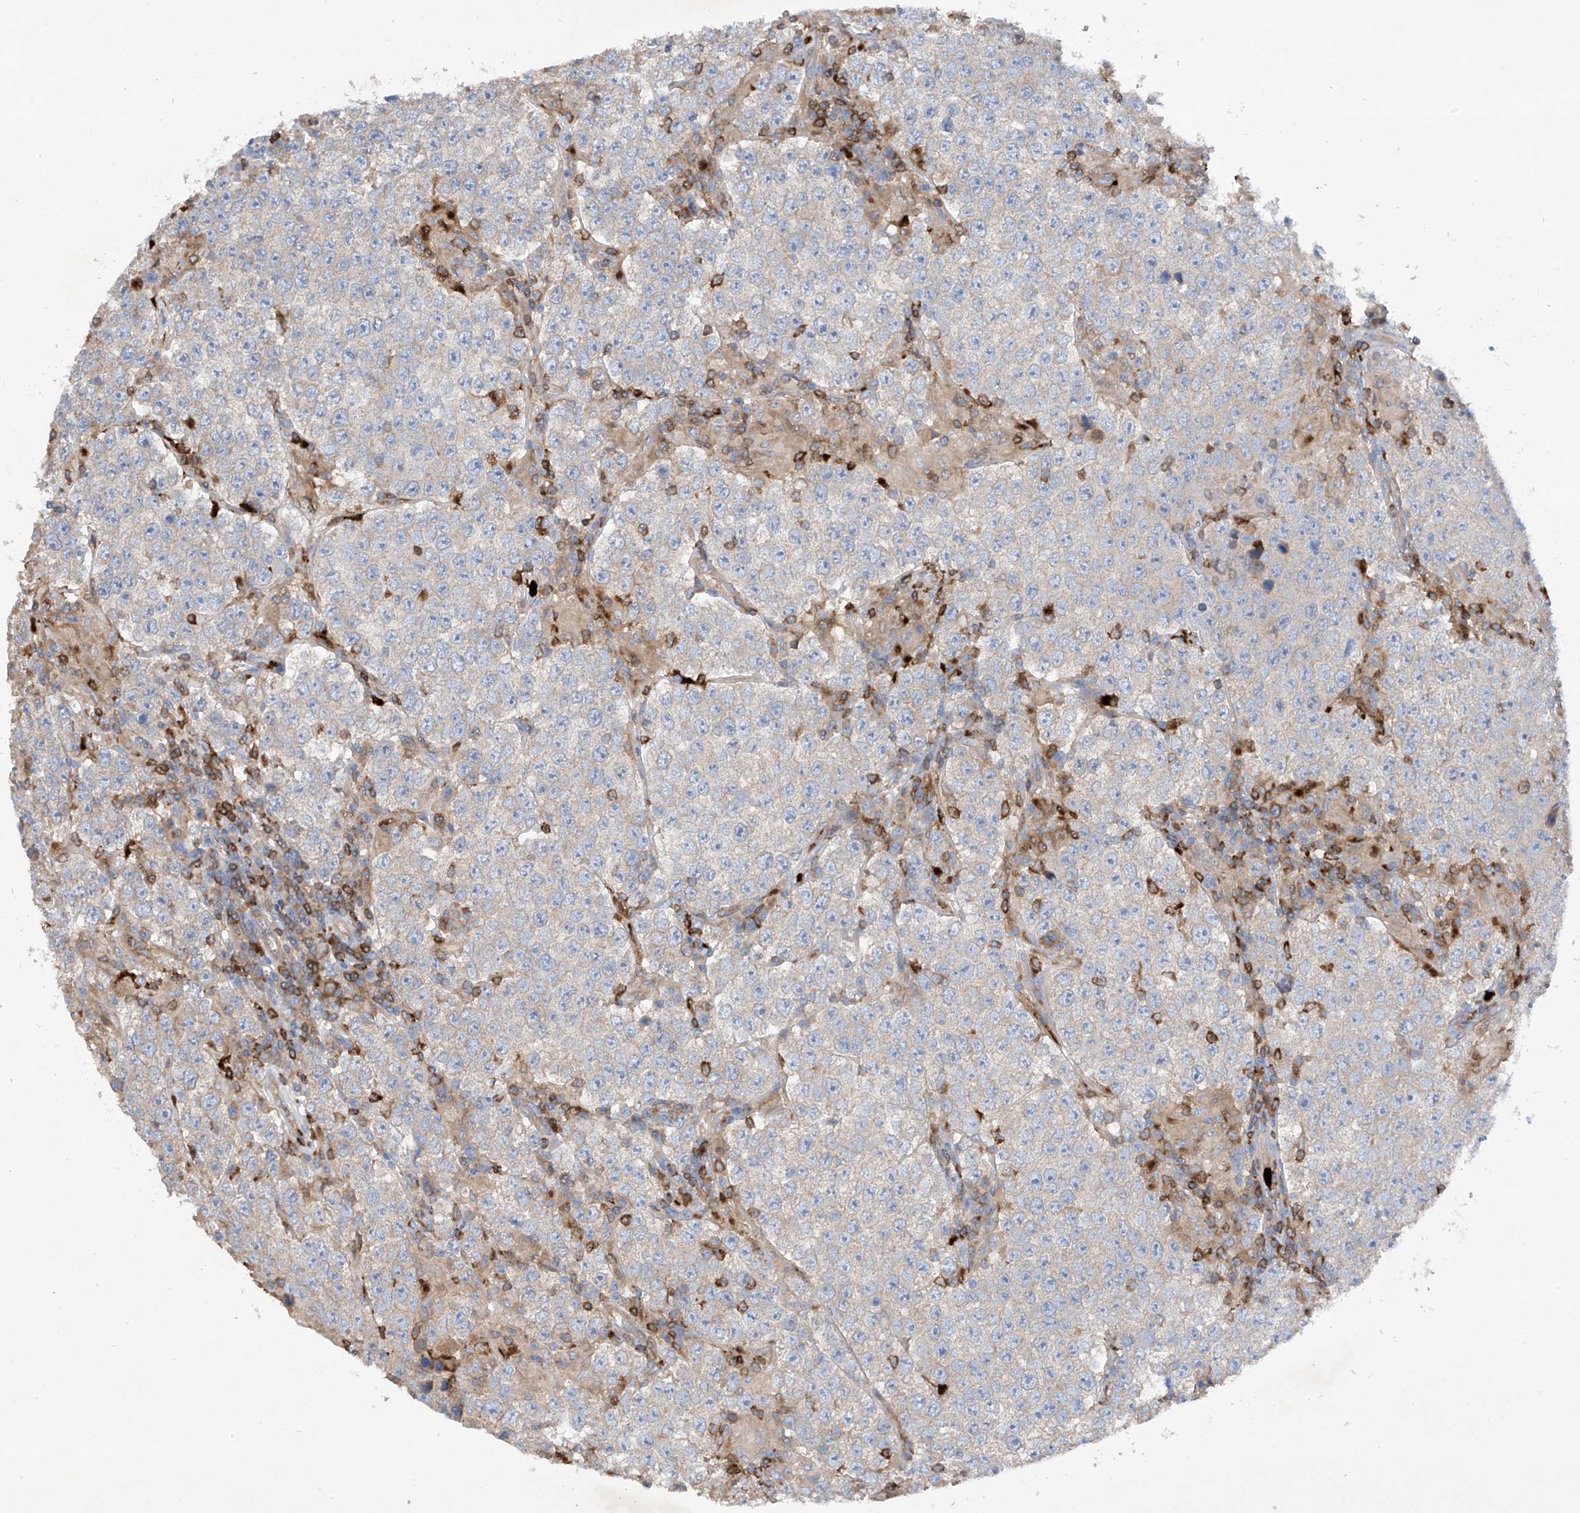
{"staining": {"intensity": "negative", "quantity": "none", "location": "none"}, "tissue": "testis cancer", "cell_type": "Tumor cells", "image_type": "cancer", "snomed": [{"axis": "morphology", "description": "Normal tissue, NOS"}, {"axis": "morphology", "description": "Urothelial carcinoma, High grade"}, {"axis": "morphology", "description": "Seminoma, NOS"}, {"axis": "morphology", "description": "Carcinoma, Embryonal, NOS"}, {"axis": "topography", "description": "Urinary bladder"}, {"axis": "topography", "description": "Testis"}], "caption": "High magnification brightfield microscopy of testis cancer stained with DAB (brown) and counterstained with hematoxylin (blue): tumor cells show no significant positivity.", "gene": "PHACTR2", "patient": {"sex": "male", "age": 41}}